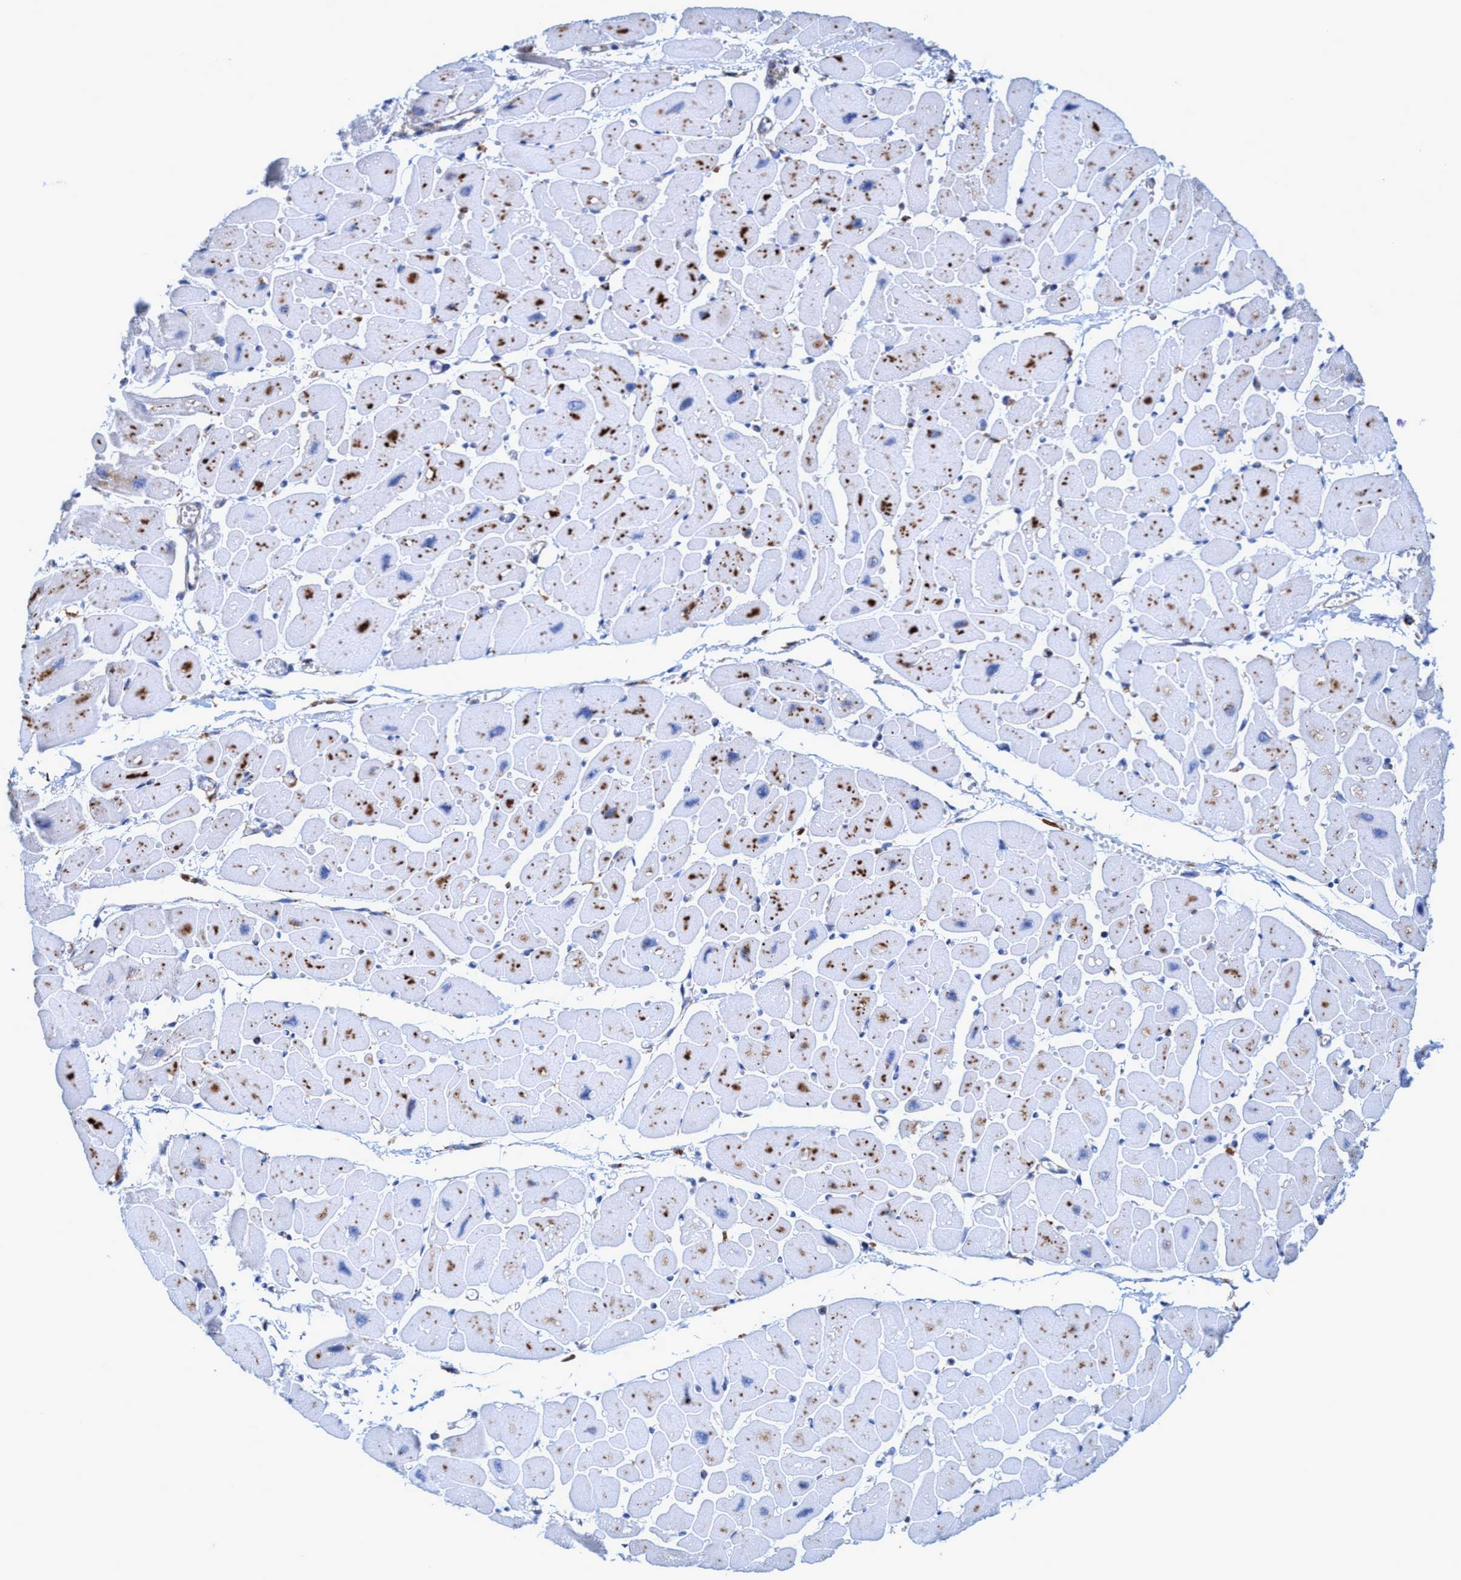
{"staining": {"intensity": "moderate", "quantity": "25%-75%", "location": "cytoplasmic/membranous"}, "tissue": "heart muscle", "cell_type": "Cardiomyocytes", "image_type": "normal", "snomed": [{"axis": "morphology", "description": "Normal tissue, NOS"}, {"axis": "topography", "description": "Heart"}], "caption": "Cardiomyocytes reveal moderate cytoplasmic/membranous staining in approximately 25%-75% of cells in normal heart muscle.", "gene": "TRIM65", "patient": {"sex": "female", "age": 54}}